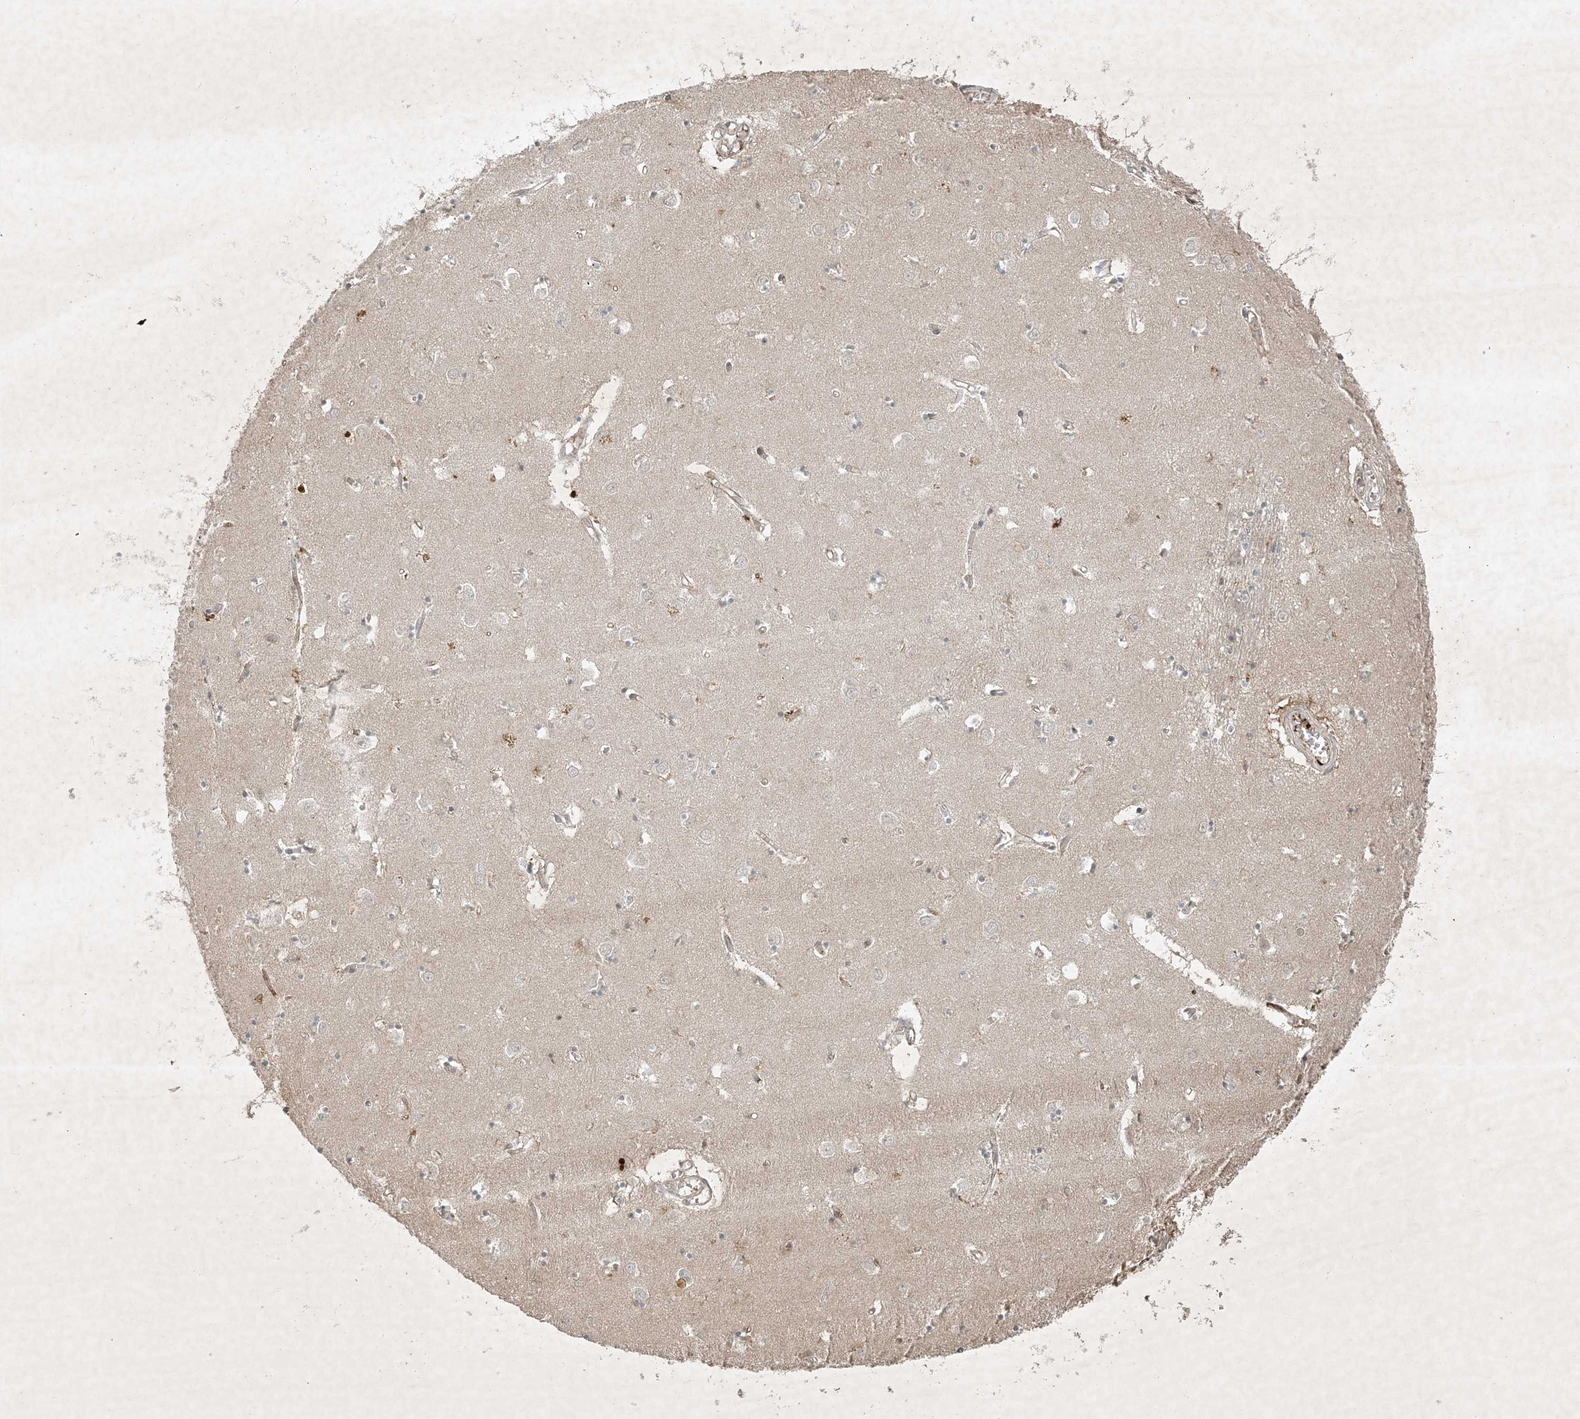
{"staining": {"intensity": "weak", "quantity": "<25%", "location": "cytoplasmic/membranous"}, "tissue": "caudate", "cell_type": "Glial cells", "image_type": "normal", "snomed": [{"axis": "morphology", "description": "Normal tissue, NOS"}, {"axis": "topography", "description": "Lateral ventricle wall"}], "caption": "Immunohistochemistry (IHC) of unremarkable caudate exhibits no staining in glial cells. (DAB immunohistochemistry (IHC) with hematoxylin counter stain).", "gene": "TNFAIP6", "patient": {"sex": "male", "age": 70}}